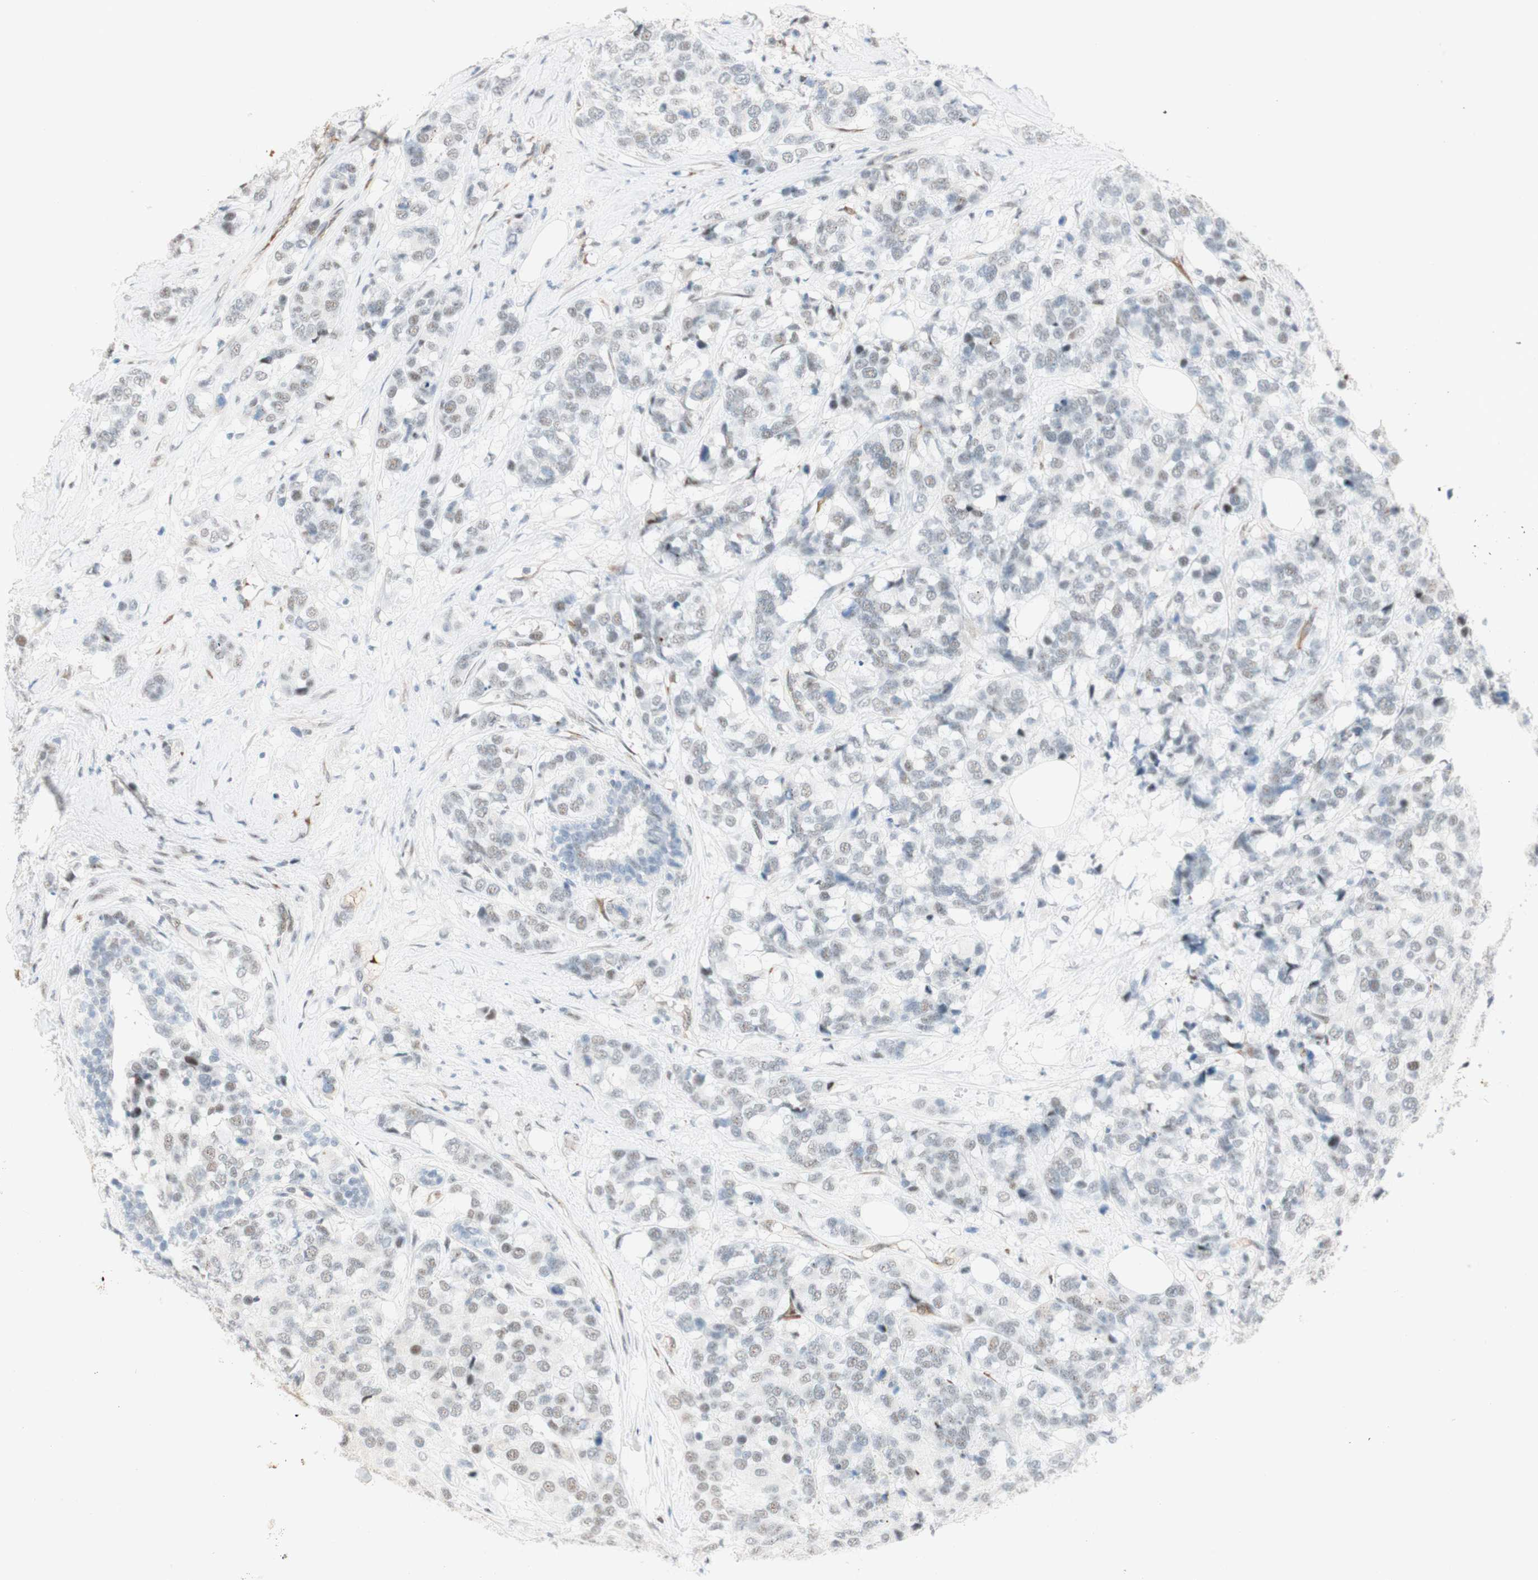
{"staining": {"intensity": "negative", "quantity": "none", "location": "none"}, "tissue": "breast cancer", "cell_type": "Tumor cells", "image_type": "cancer", "snomed": [{"axis": "morphology", "description": "Lobular carcinoma"}, {"axis": "topography", "description": "Breast"}], "caption": "High magnification brightfield microscopy of lobular carcinoma (breast) stained with DAB (3,3'-diaminobenzidine) (brown) and counterstained with hematoxylin (blue): tumor cells show no significant positivity. Nuclei are stained in blue.", "gene": "SAP18", "patient": {"sex": "female", "age": 59}}